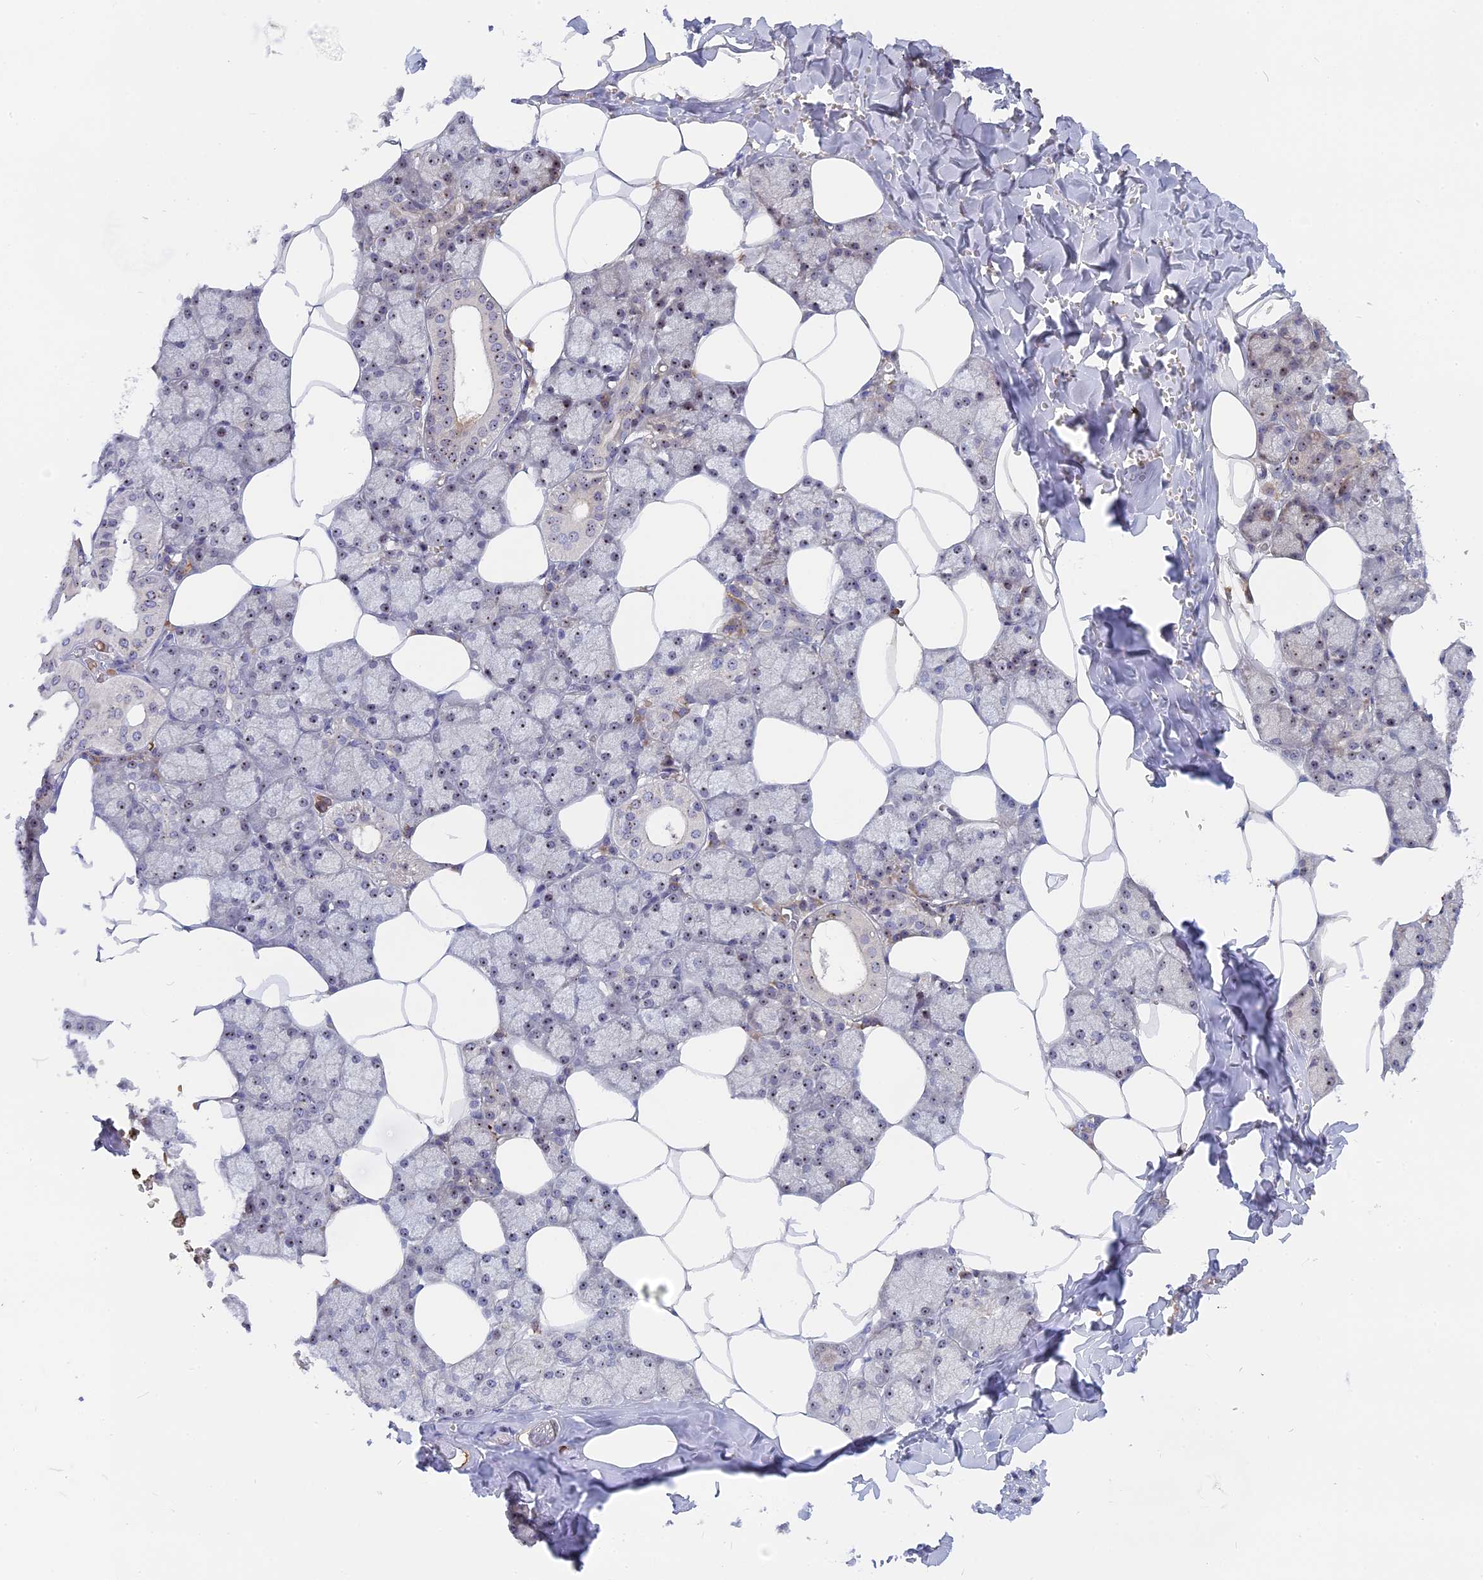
{"staining": {"intensity": "weak", "quantity": ">75%", "location": "nuclear"}, "tissue": "salivary gland", "cell_type": "Glandular cells", "image_type": "normal", "snomed": [{"axis": "morphology", "description": "Normal tissue, NOS"}, {"axis": "topography", "description": "Salivary gland"}], "caption": "The photomicrograph exhibits immunohistochemical staining of benign salivary gland. There is weak nuclear expression is identified in about >75% of glandular cells. (Stains: DAB (3,3'-diaminobenzidine) in brown, nuclei in blue, Microscopy: brightfield microscopy at high magnification).", "gene": "DBNDD1", "patient": {"sex": "male", "age": 62}}